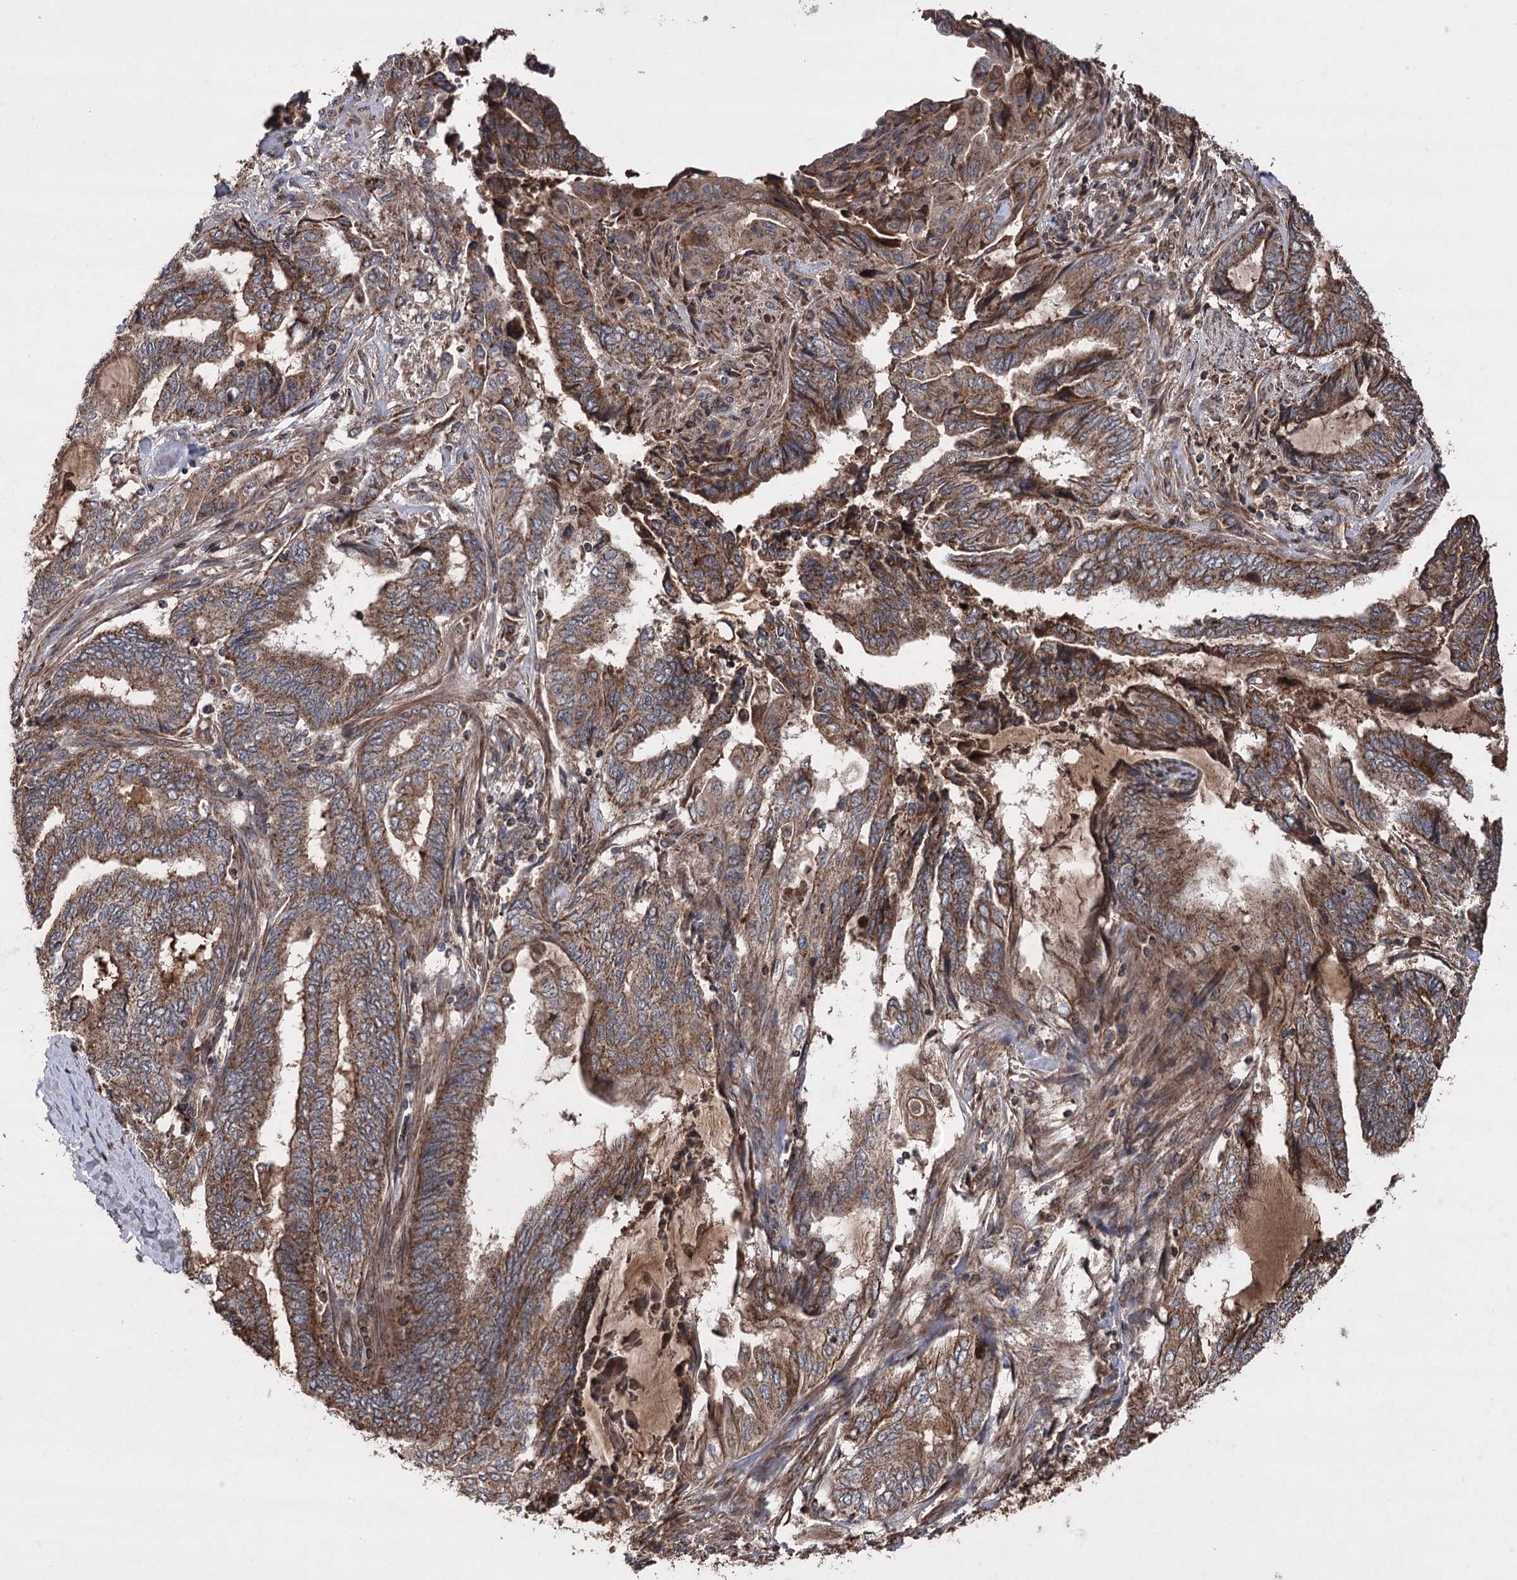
{"staining": {"intensity": "strong", "quantity": ">75%", "location": "cytoplasmic/membranous"}, "tissue": "endometrial cancer", "cell_type": "Tumor cells", "image_type": "cancer", "snomed": [{"axis": "morphology", "description": "Adenocarcinoma, NOS"}, {"axis": "topography", "description": "Uterus"}, {"axis": "topography", "description": "Endometrium"}], "caption": "Tumor cells exhibit strong cytoplasmic/membranous expression in approximately >75% of cells in adenocarcinoma (endometrial).", "gene": "RASSF3", "patient": {"sex": "female", "age": 70}}